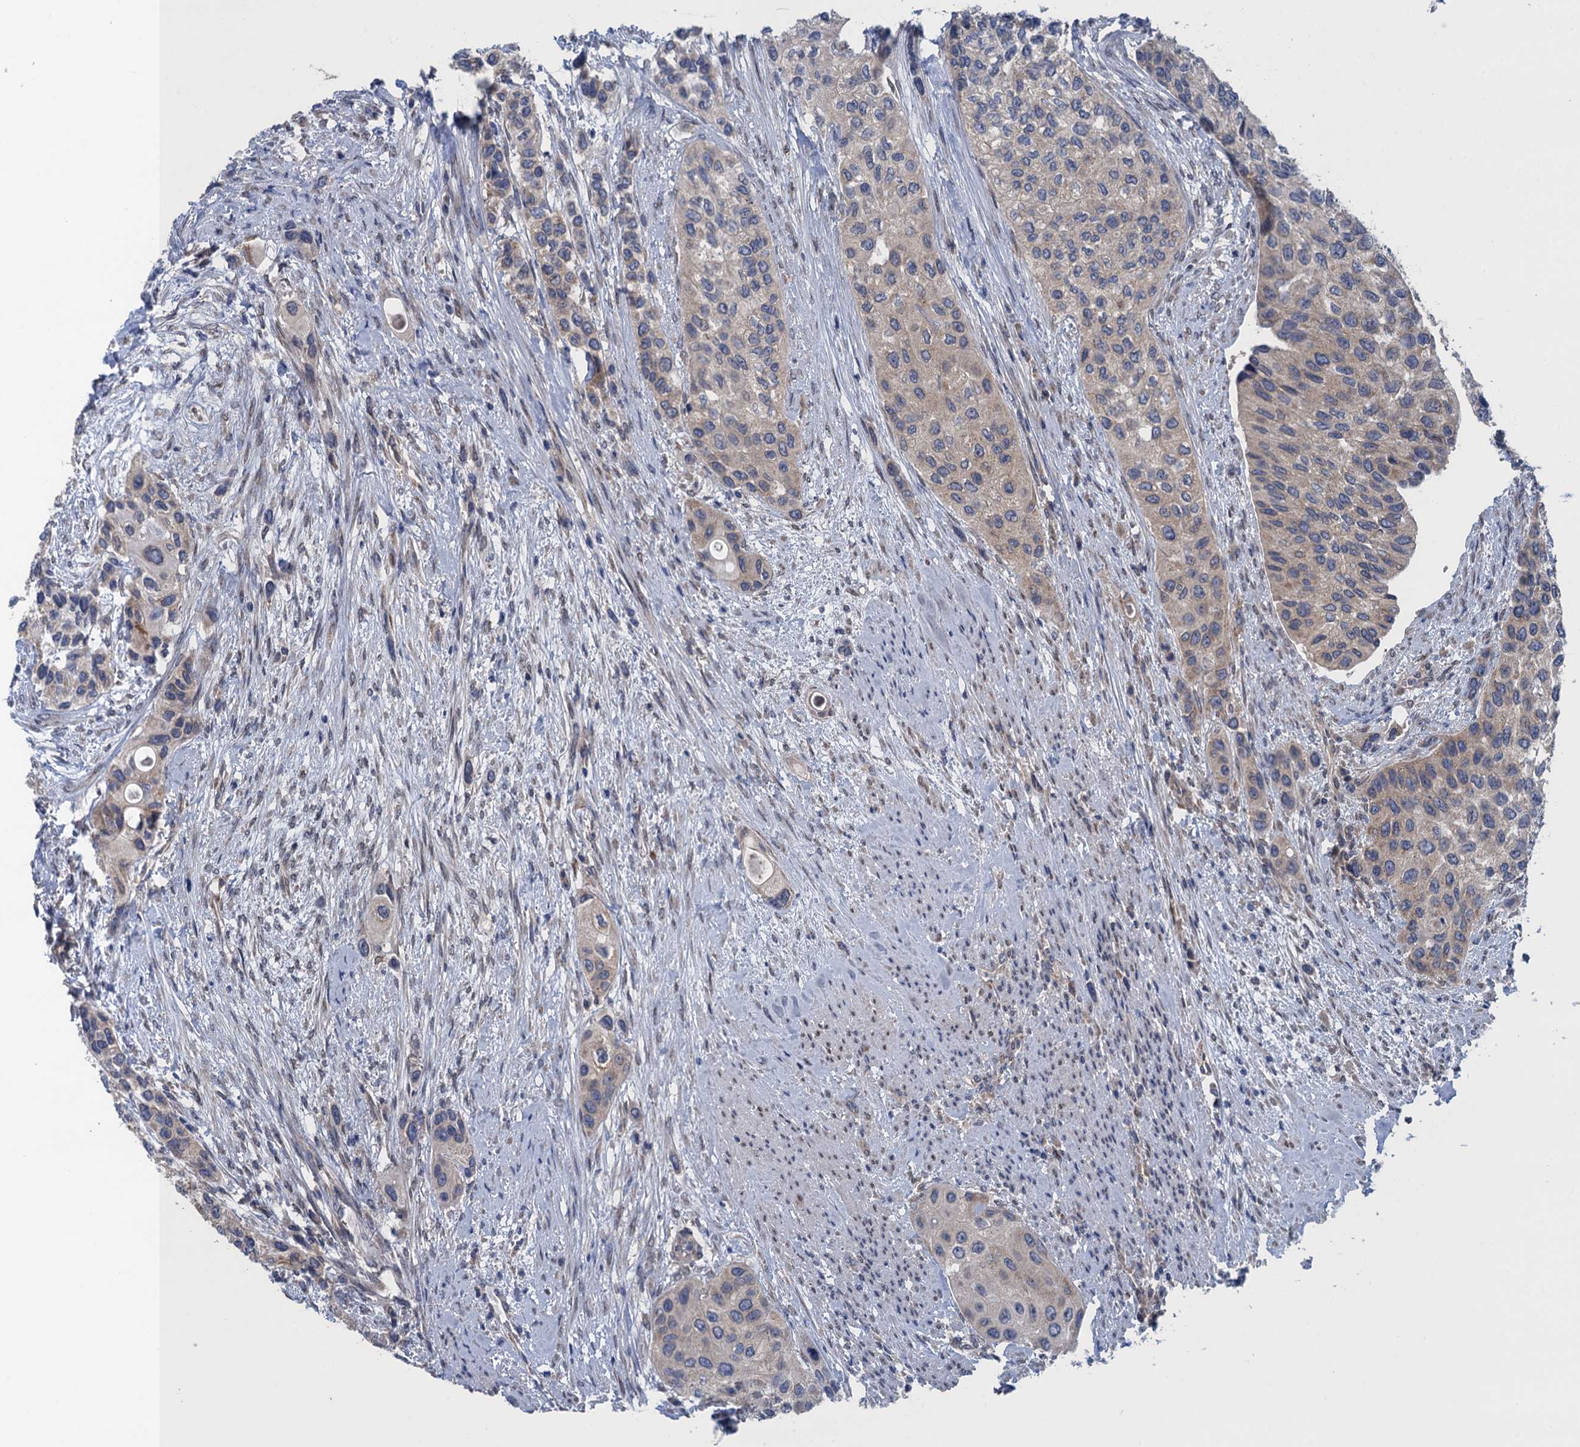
{"staining": {"intensity": "weak", "quantity": "25%-75%", "location": "cytoplasmic/membranous"}, "tissue": "urothelial cancer", "cell_type": "Tumor cells", "image_type": "cancer", "snomed": [{"axis": "morphology", "description": "Normal tissue, NOS"}, {"axis": "morphology", "description": "Urothelial carcinoma, High grade"}, {"axis": "topography", "description": "Vascular tissue"}, {"axis": "topography", "description": "Urinary bladder"}], "caption": "IHC (DAB) staining of urothelial cancer shows weak cytoplasmic/membranous protein staining in approximately 25%-75% of tumor cells. Immunohistochemistry stains the protein of interest in brown and the nuclei are stained blue.", "gene": "CTU2", "patient": {"sex": "female", "age": 56}}